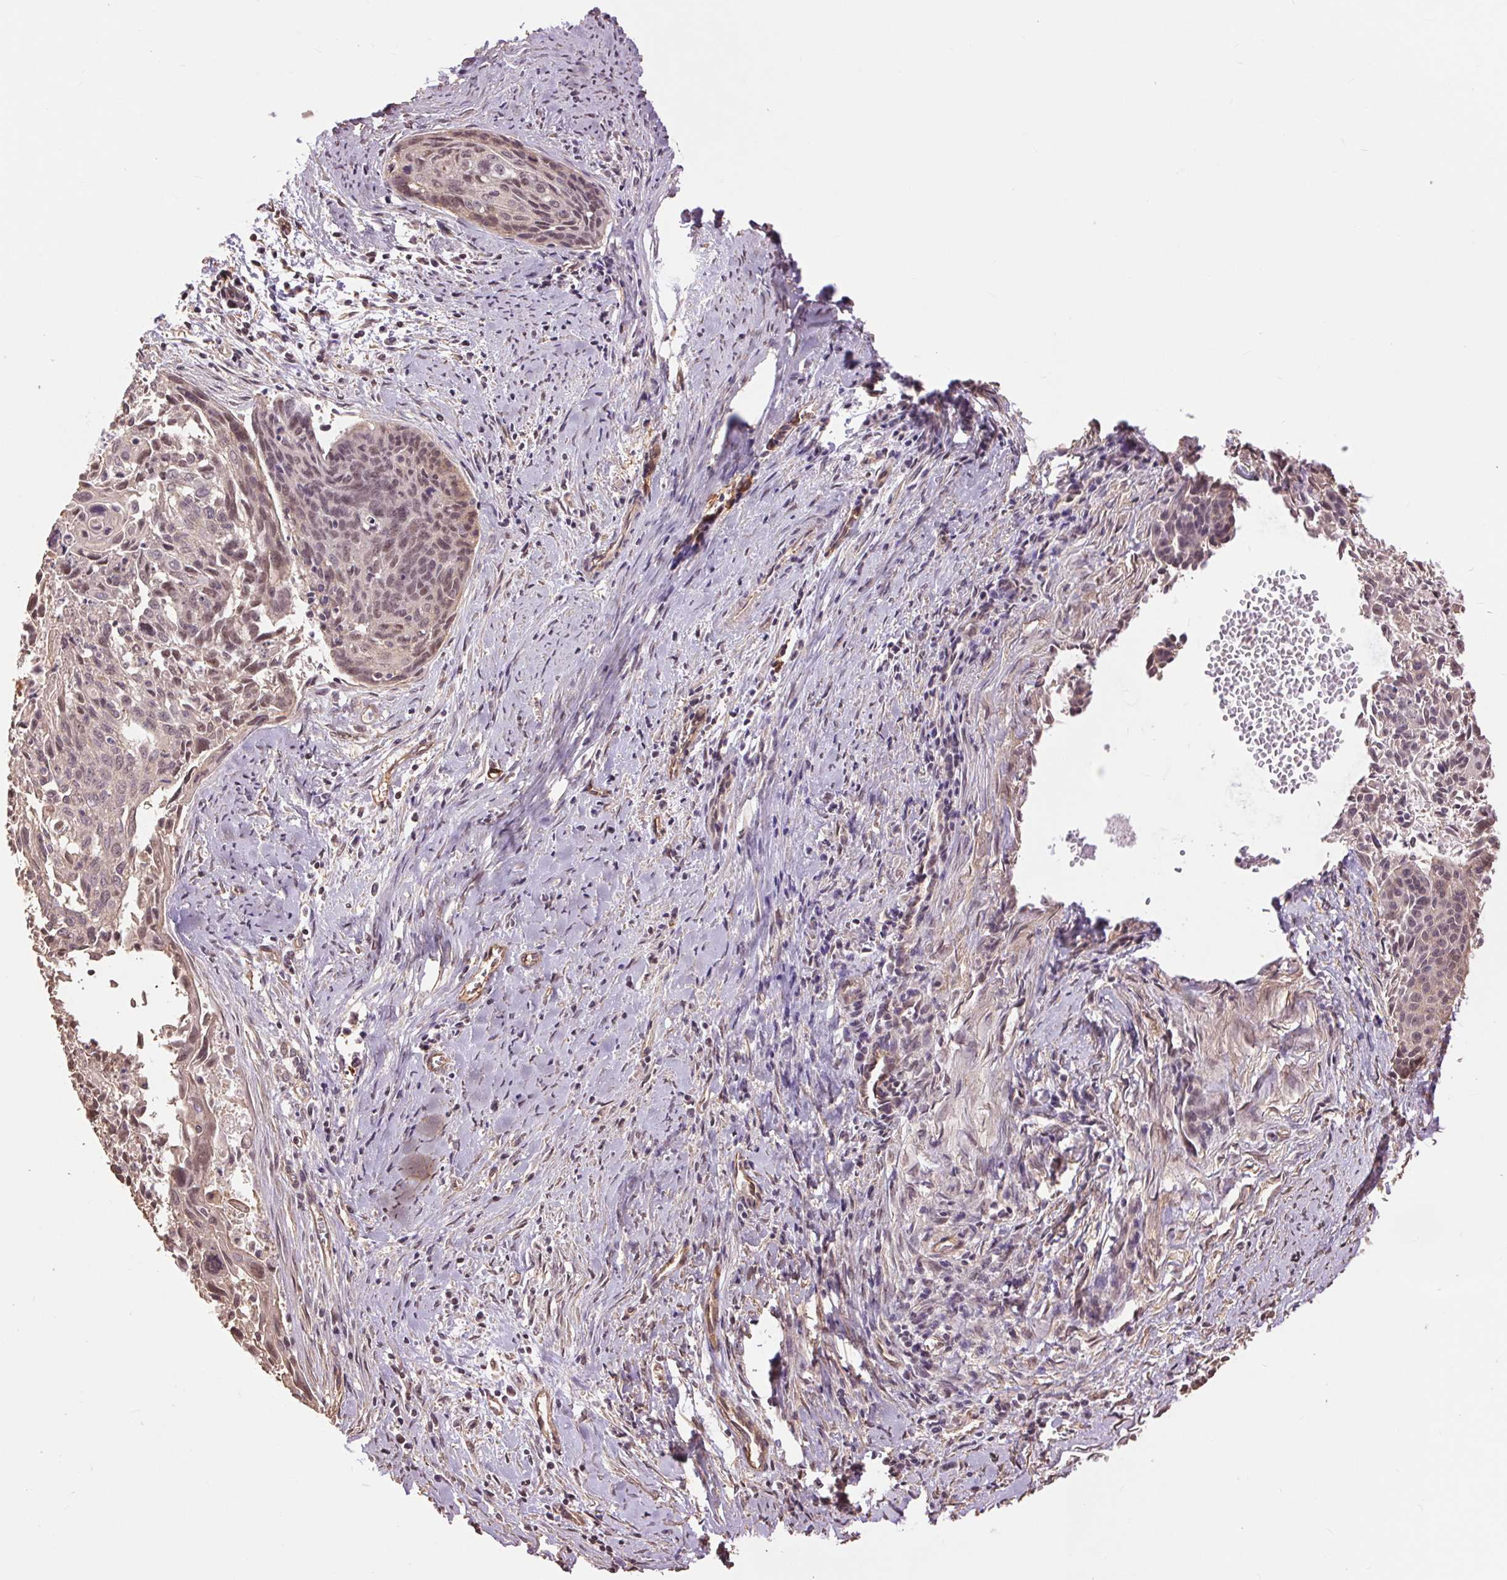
{"staining": {"intensity": "weak", "quantity": "<25%", "location": "cytoplasmic/membranous,nuclear"}, "tissue": "cervical cancer", "cell_type": "Tumor cells", "image_type": "cancer", "snomed": [{"axis": "morphology", "description": "Squamous cell carcinoma, NOS"}, {"axis": "topography", "description": "Cervix"}], "caption": "Tumor cells are negative for protein expression in human squamous cell carcinoma (cervical).", "gene": "PALM", "patient": {"sex": "female", "age": 55}}